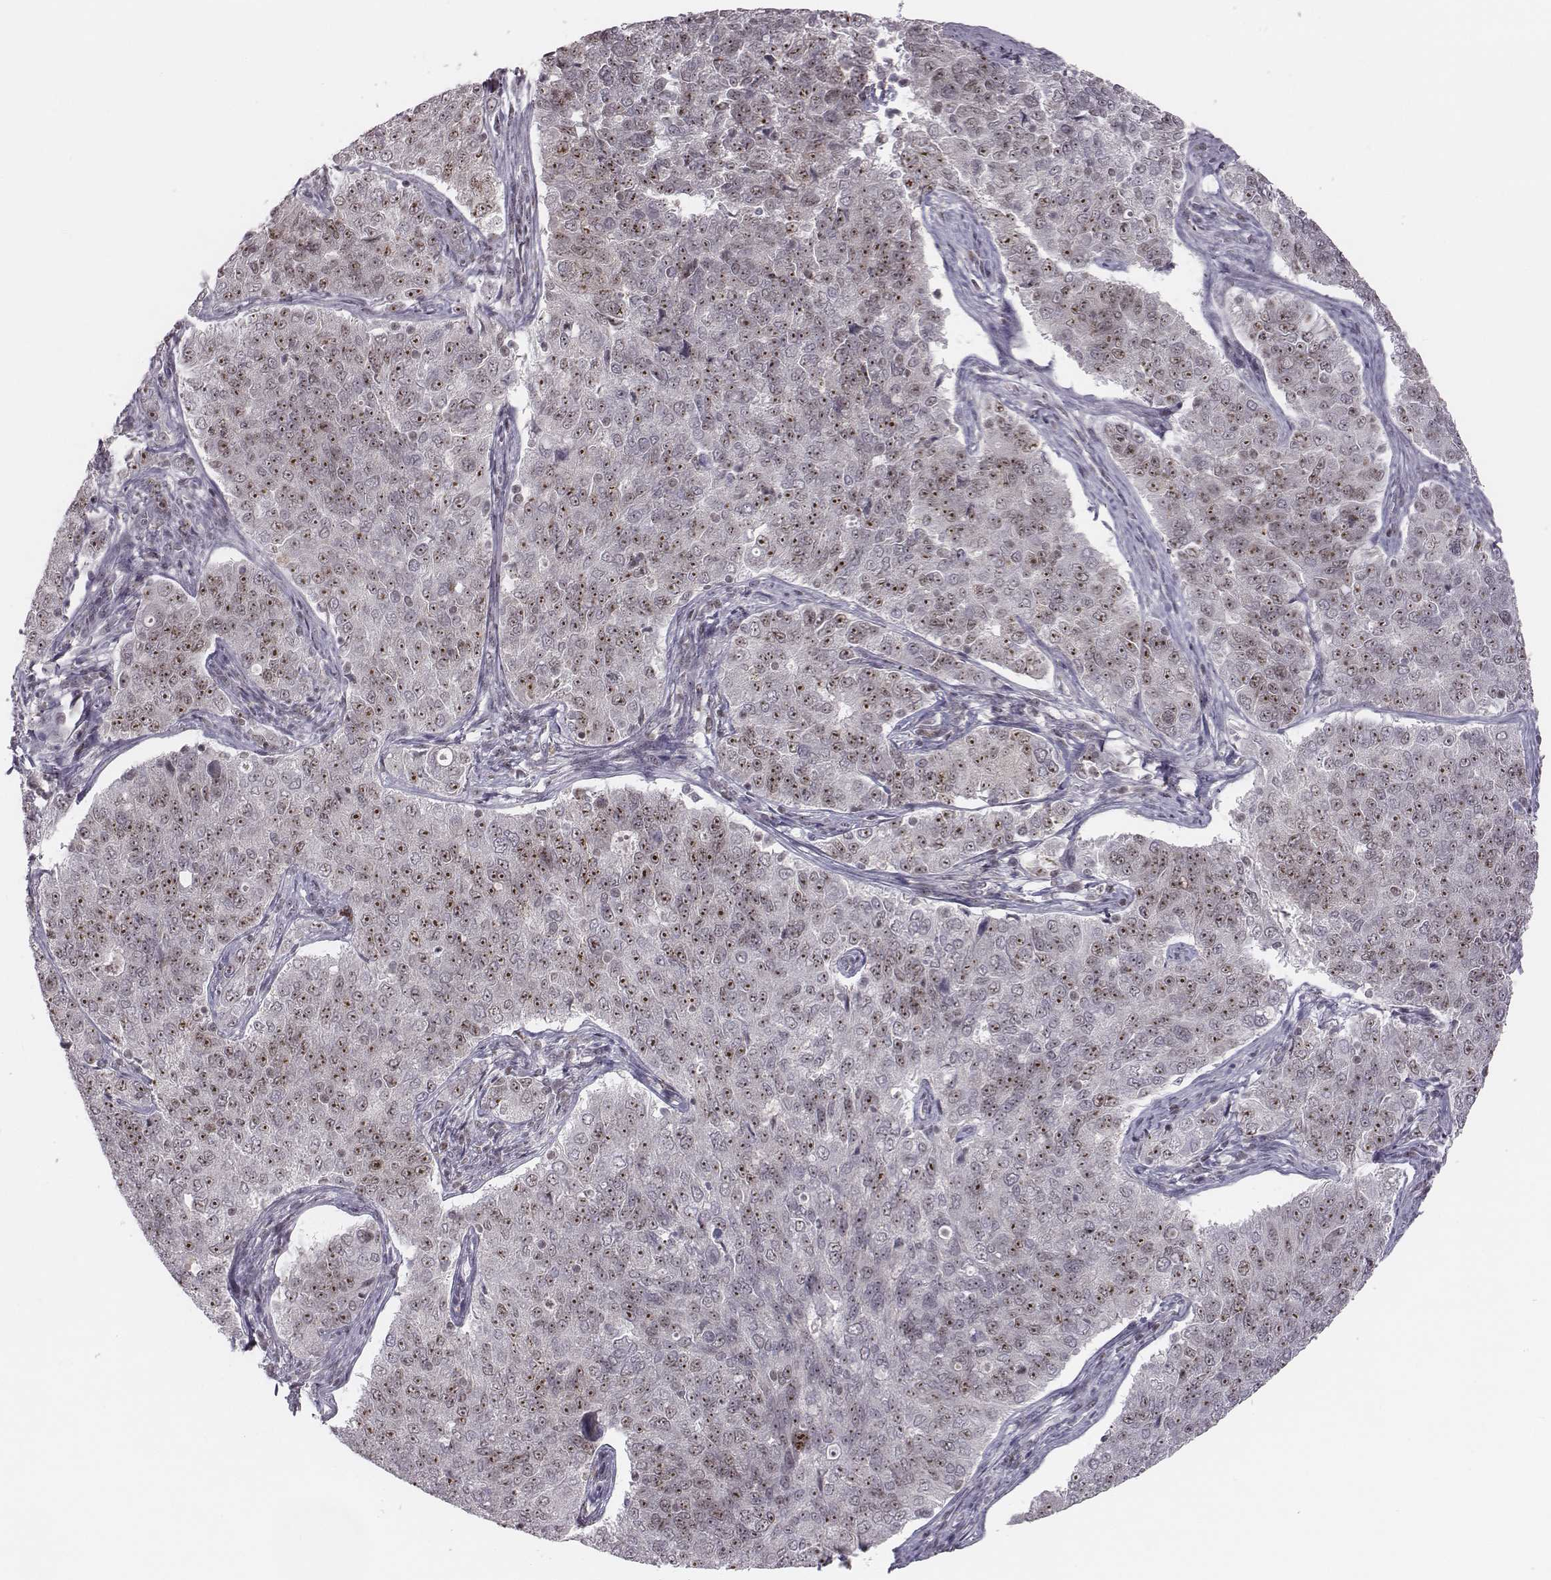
{"staining": {"intensity": "strong", "quantity": "25%-75%", "location": "nuclear"}, "tissue": "endometrial cancer", "cell_type": "Tumor cells", "image_type": "cancer", "snomed": [{"axis": "morphology", "description": "Adenocarcinoma, NOS"}, {"axis": "topography", "description": "Endometrium"}], "caption": "Immunohistochemical staining of endometrial cancer (adenocarcinoma) exhibits strong nuclear protein expression in about 25%-75% of tumor cells. (DAB IHC with brightfield microscopy, high magnification).", "gene": "NIFK", "patient": {"sex": "female", "age": 43}}